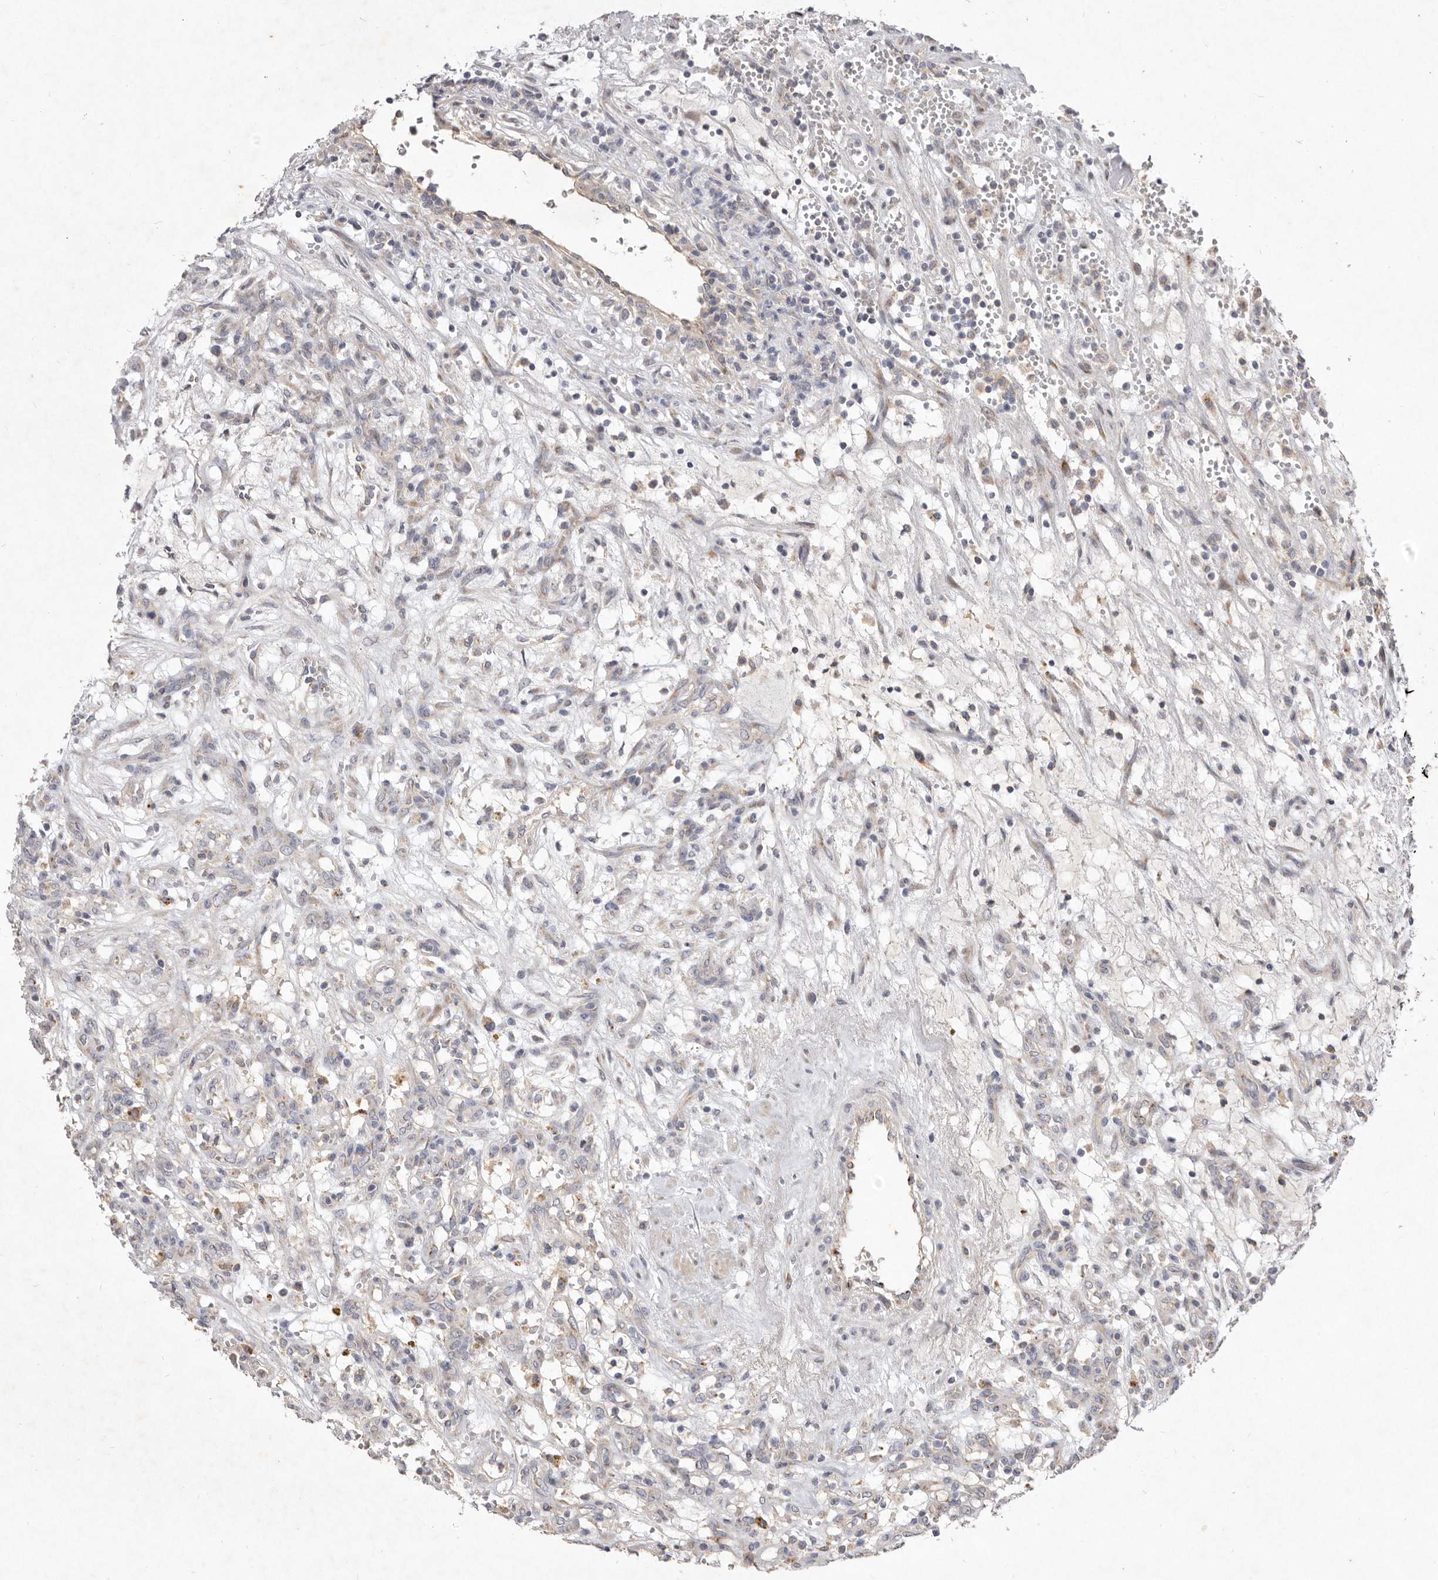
{"staining": {"intensity": "negative", "quantity": "none", "location": "none"}, "tissue": "renal cancer", "cell_type": "Tumor cells", "image_type": "cancer", "snomed": [{"axis": "morphology", "description": "Adenocarcinoma, NOS"}, {"axis": "topography", "description": "Kidney"}], "caption": "Immunohistochemical staining of human renal adenocarcinoma exhibits no significant positivity in tumor cells.", "gene": "USP24", "patient": {"sex": "female", "age": 57}}